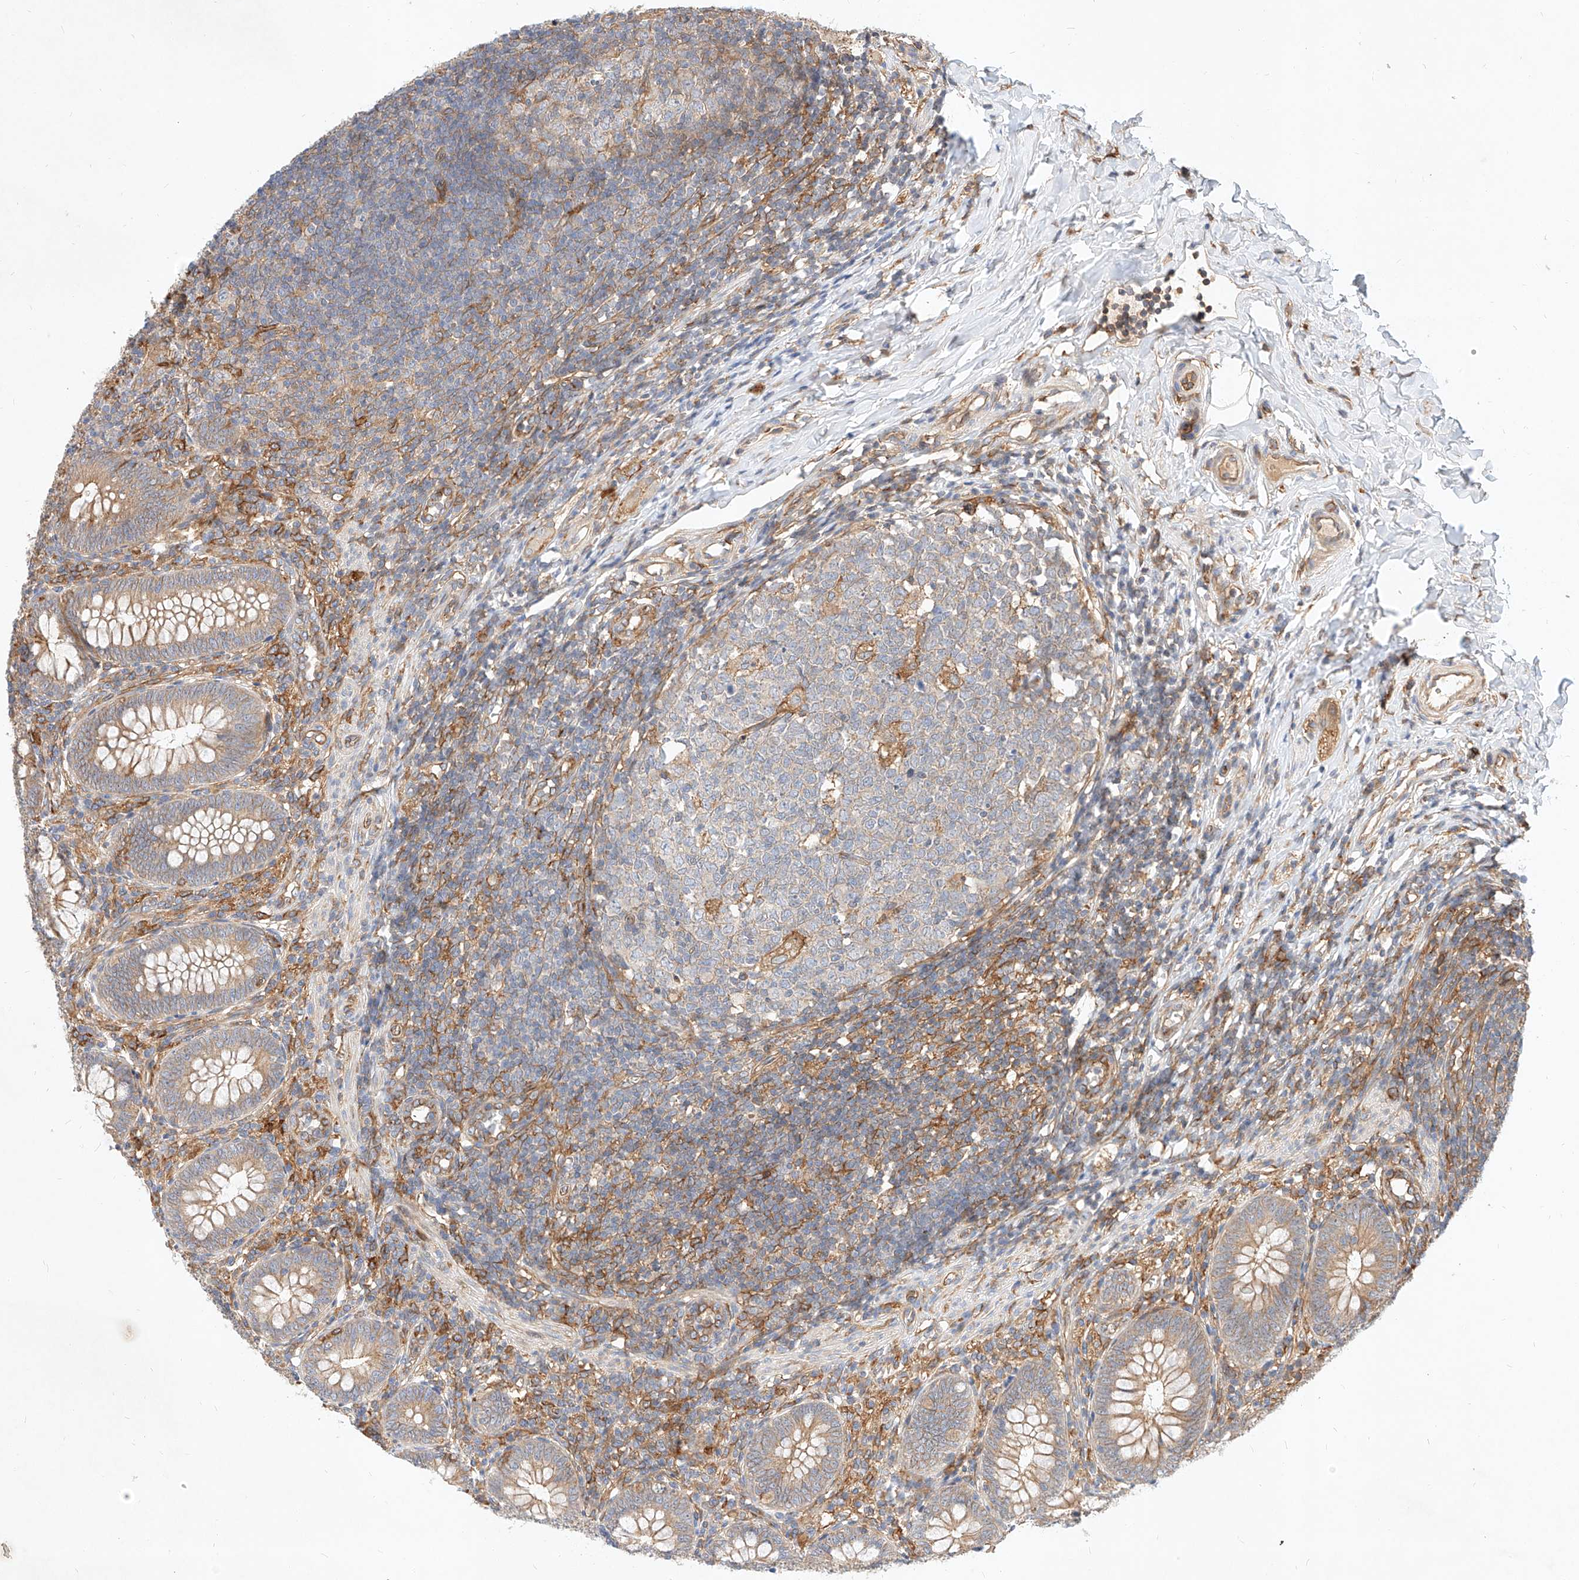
{"staining": {"intensity": "moderate", "quantity": ">75%", "location": "cytoplasmic/membranous"}, "tissue": "appendix", "cell_type": "Glandular cells", "image_type": "normal", "snomed": [{"axis": "morphology", "description": "Normal tissue, NOS"}, {"axis": "topography", "description": "Appendix"}], "caption": "Moderate cytoplasmic/membranous expression for a protein is identified in approximately >75% of glandular cells of unremarkable appendix using immunohistochemistry.", "gene": "NFAM1", "patient": {"sex": "male", "age": 14}}